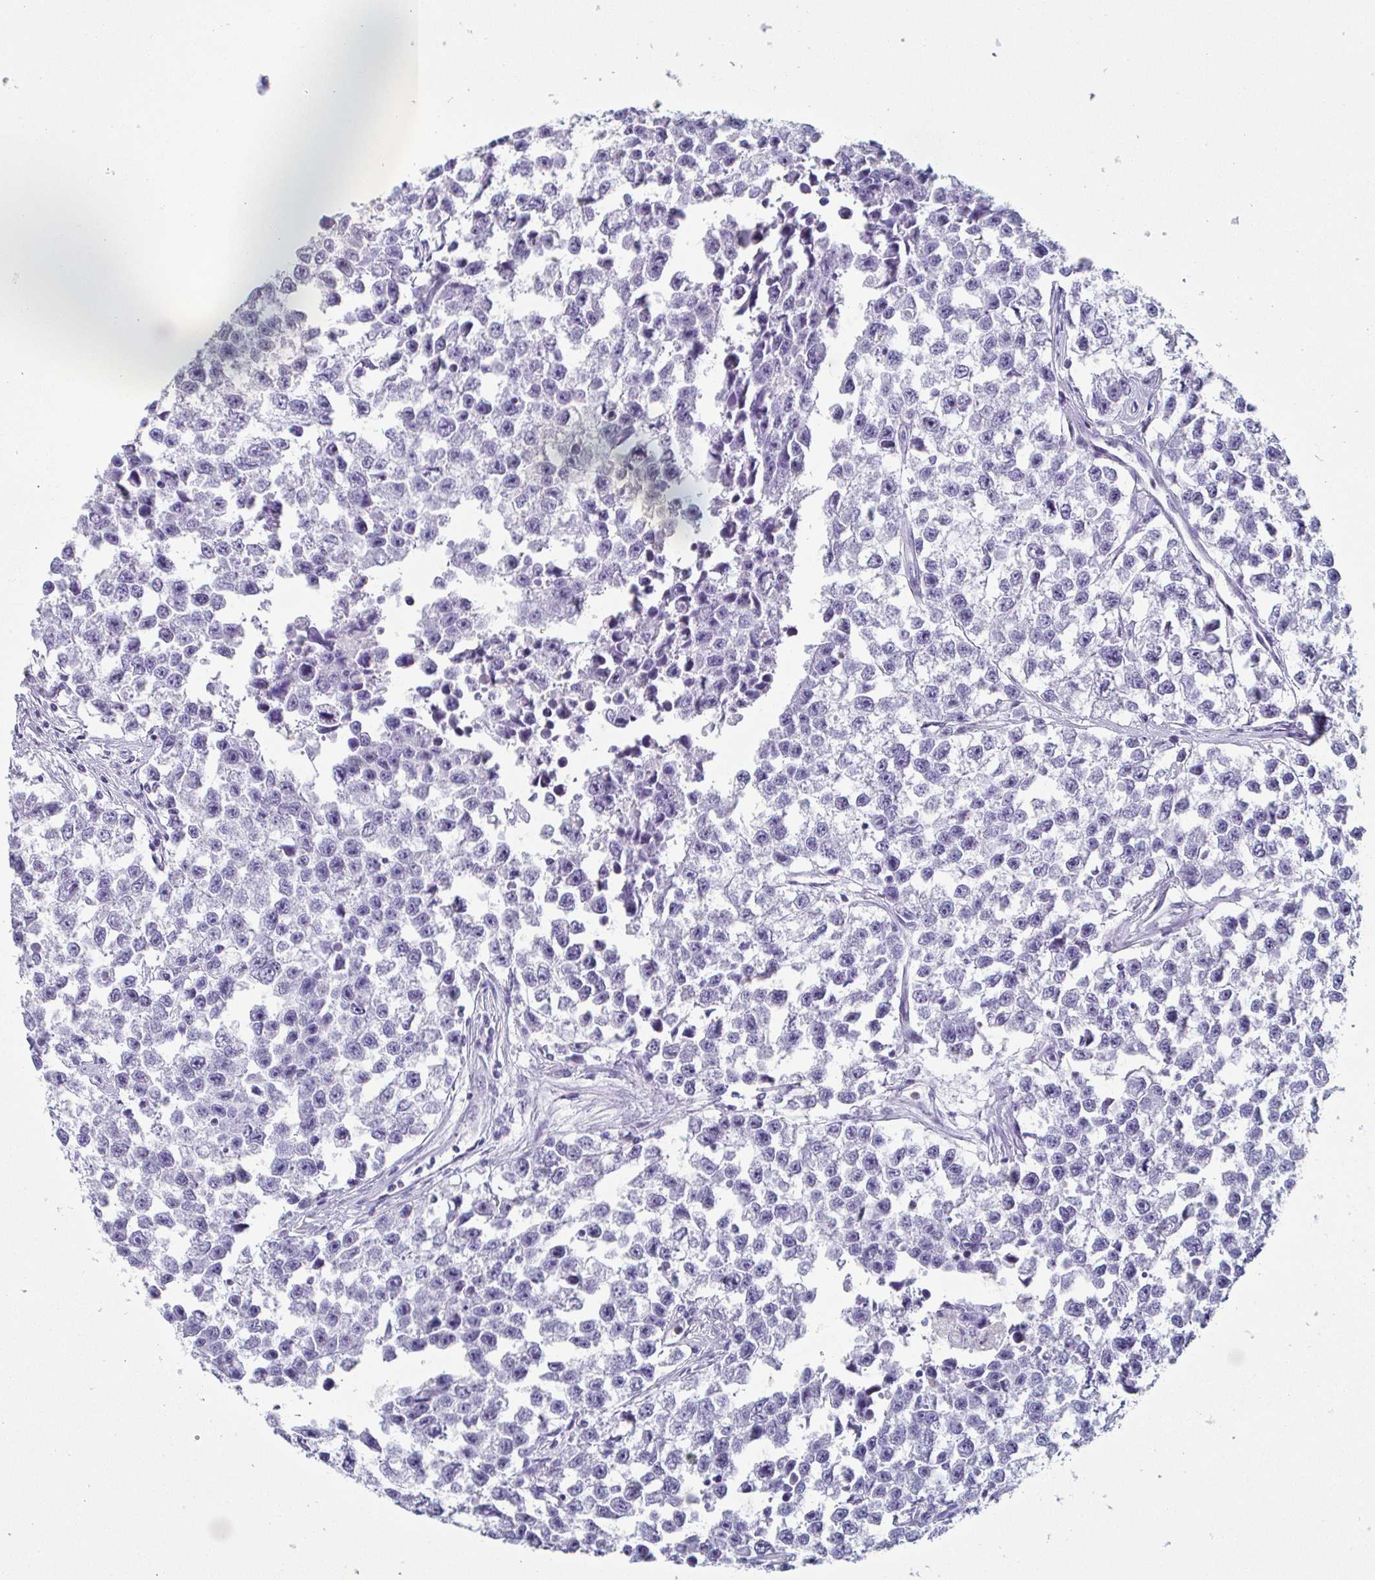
{"staining": {"intensity": "negative", "quantity": "none", "location": "none"}, "tissue": "testis cancer", "cell_type": "Tumor cells", "image_type": "cancer", "snomed": [{"axis": "morphology", "description": "Seminoma, NOS"}, {"axis": "topography", "description": "Testis"}], "caption": "High magnification brightfield microscopy of testis cancer (seminoma) stained with DAB (3,3'-diaminobenzidine) (brown) and counterstained with hematoxylin (blue): tumor cells show no significant staining. (Stains: DAB immunohistochemistry with hematoxylin counter stain, Microscopy: brightfield microscopy at high magnification).", "gene": "CREG2", "patient": {"sex": "male", "age": 26}}